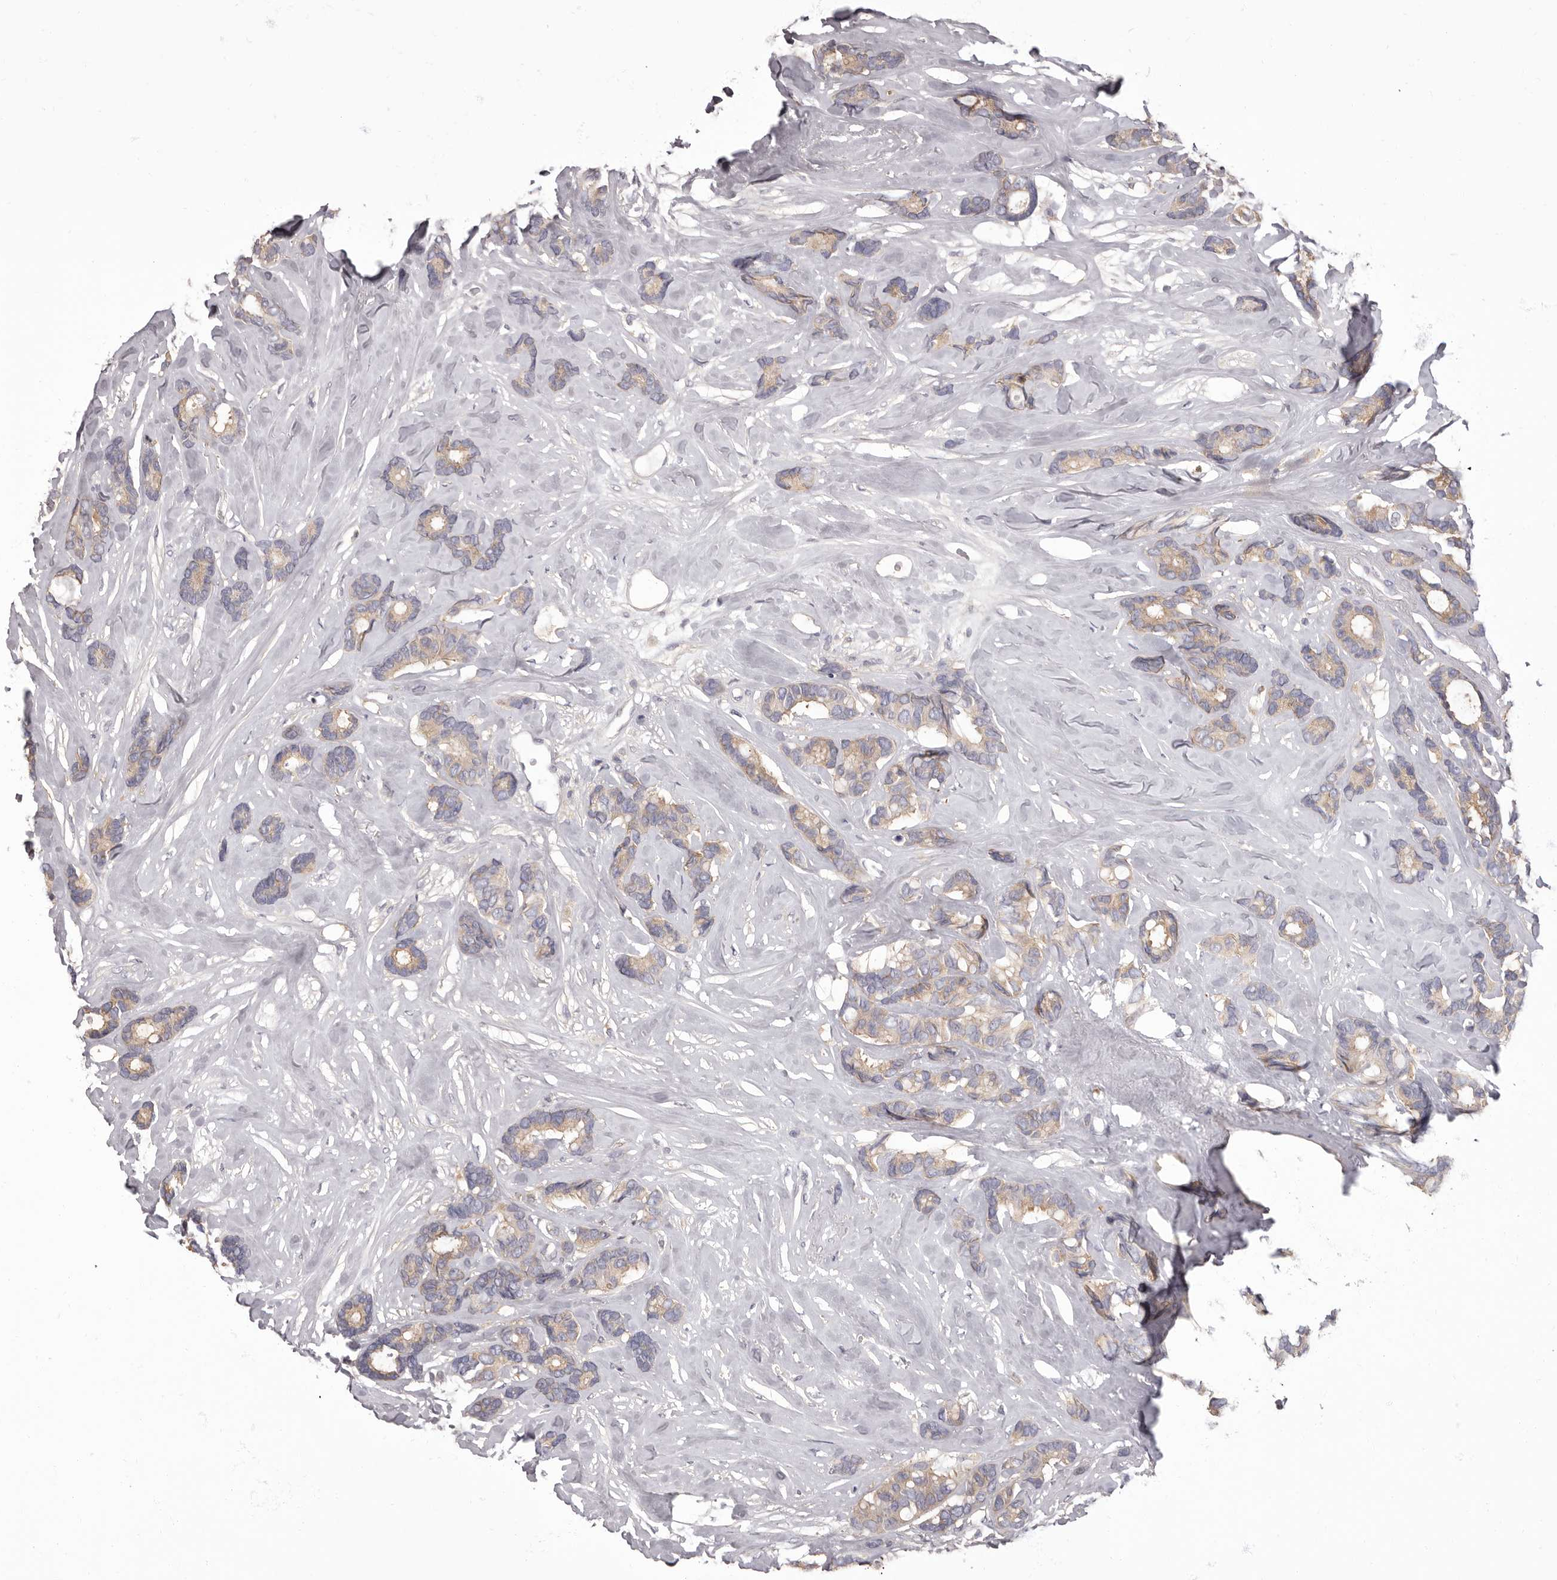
{"staining": {"intensity": "weak", "quantity": ">75%", "location": "cytoplasmic/membranous"}, "tissue": "breast cancer", "cell_type": "Tumor cells", "image_type": "cancer", "snomed": [{"axis": "morphology", "description": "Duct carcinoma"}, {"axis": "topography", "description": "Breast"}], "caption": "Protein expression by IHC exhibits weak cytoplasmic/membranous staining in about >75% of tumor cells in breast intraductal carcinoma.", "gene": "APEH", "patient": {"sex": "female", "age": 87}}